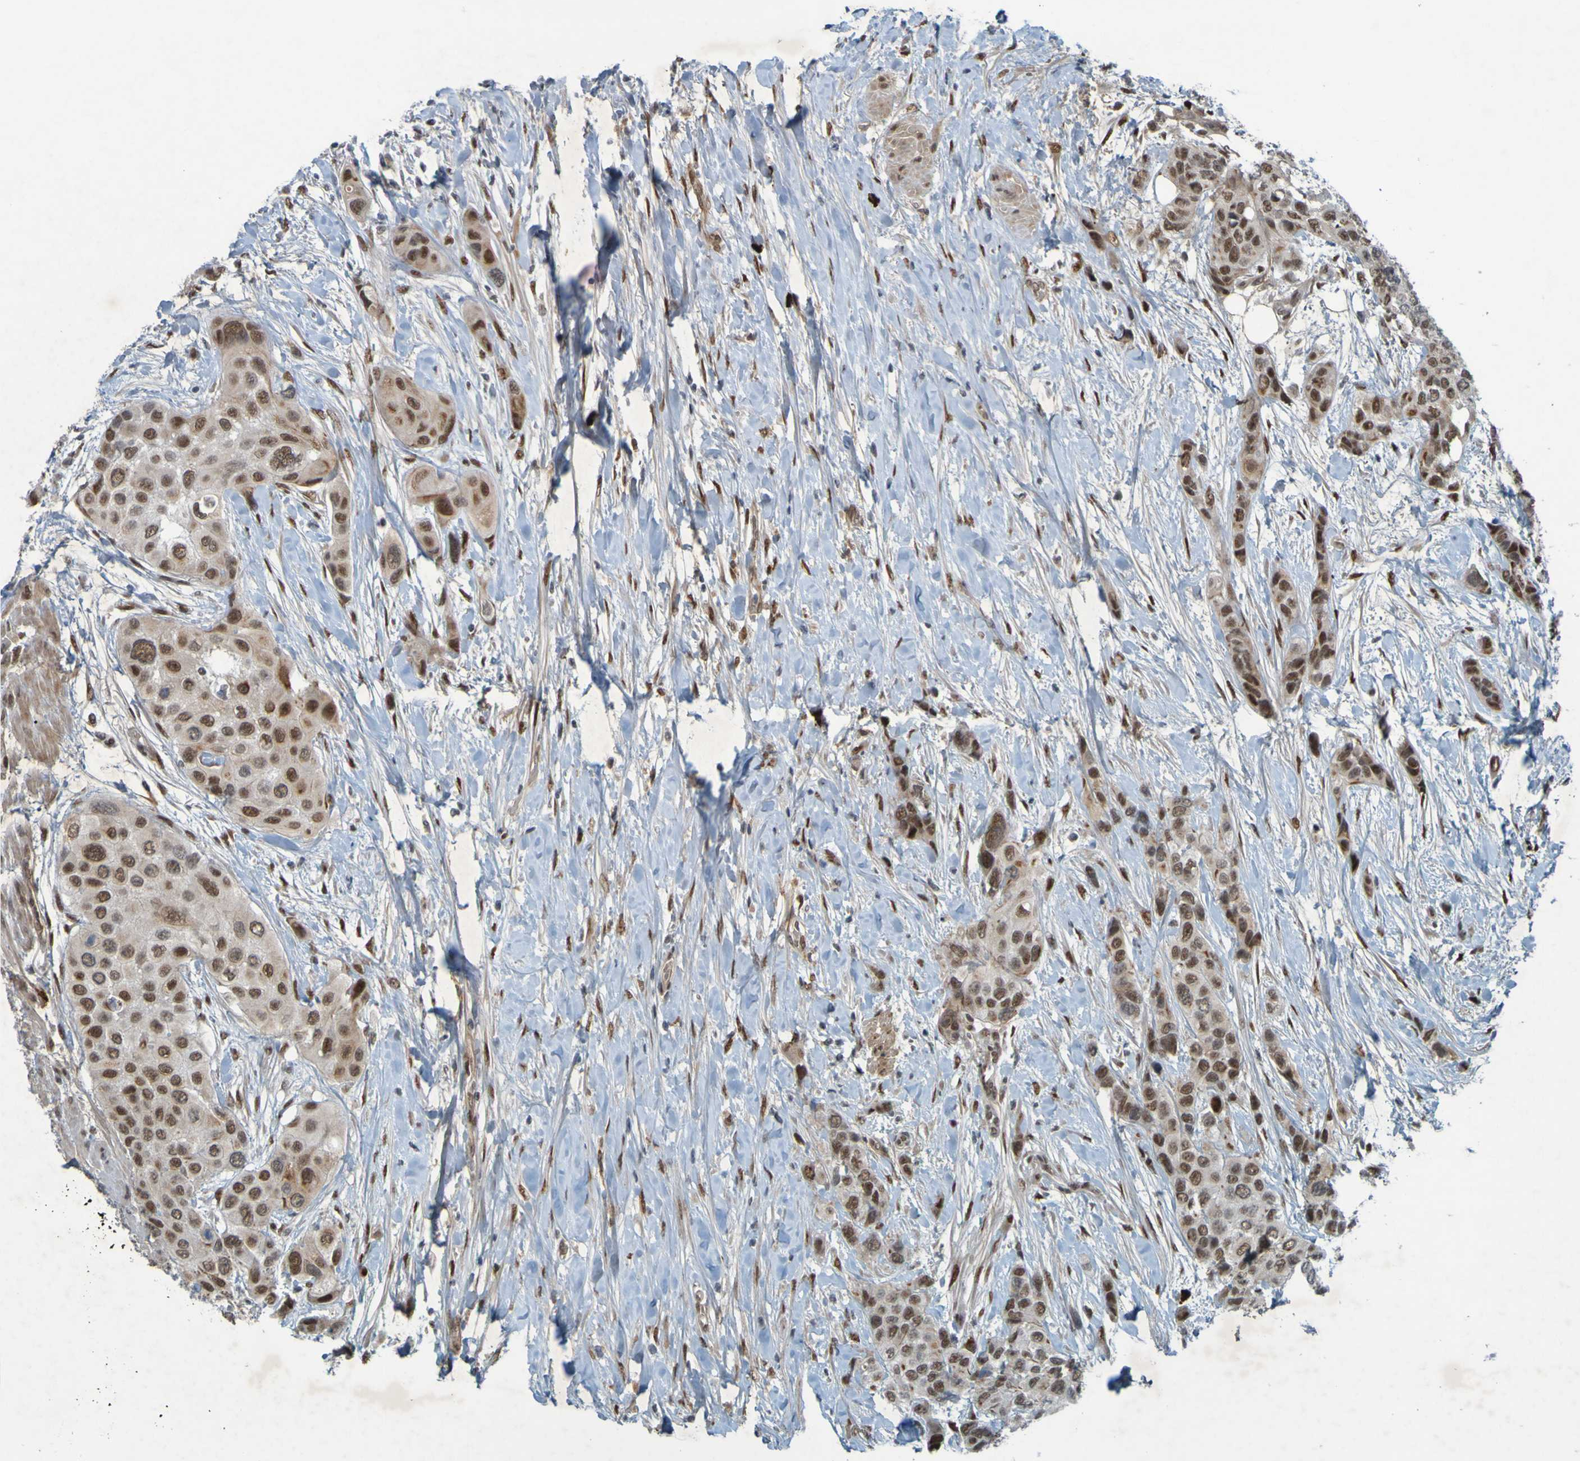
{"staining": {"intensity": "moderate", "quantity": ">75%", "location": "nuclear"}, "tissue": "urothelial cancer", "cell_type": "Tumor cells", "image_type": "cancer", "snomed": [{"axis": "morphology", "description": "Urothelial carcinoma, High grade"}, {"axis": "topography", "description": "Urinary bladder"}], "caption": "The photomicrograph exhibits a brown stain indicating the presence of a protein in the nuclear of tumor cells in urothelial cancer. Using DAB (3,3'-diaminobenzidine) (brown) and hematoxylin (blue) stains, captured at high magnification using brightfield microscopy.", "gene": "MCPH1", "patient": {"sex": "female", "age": 56}}